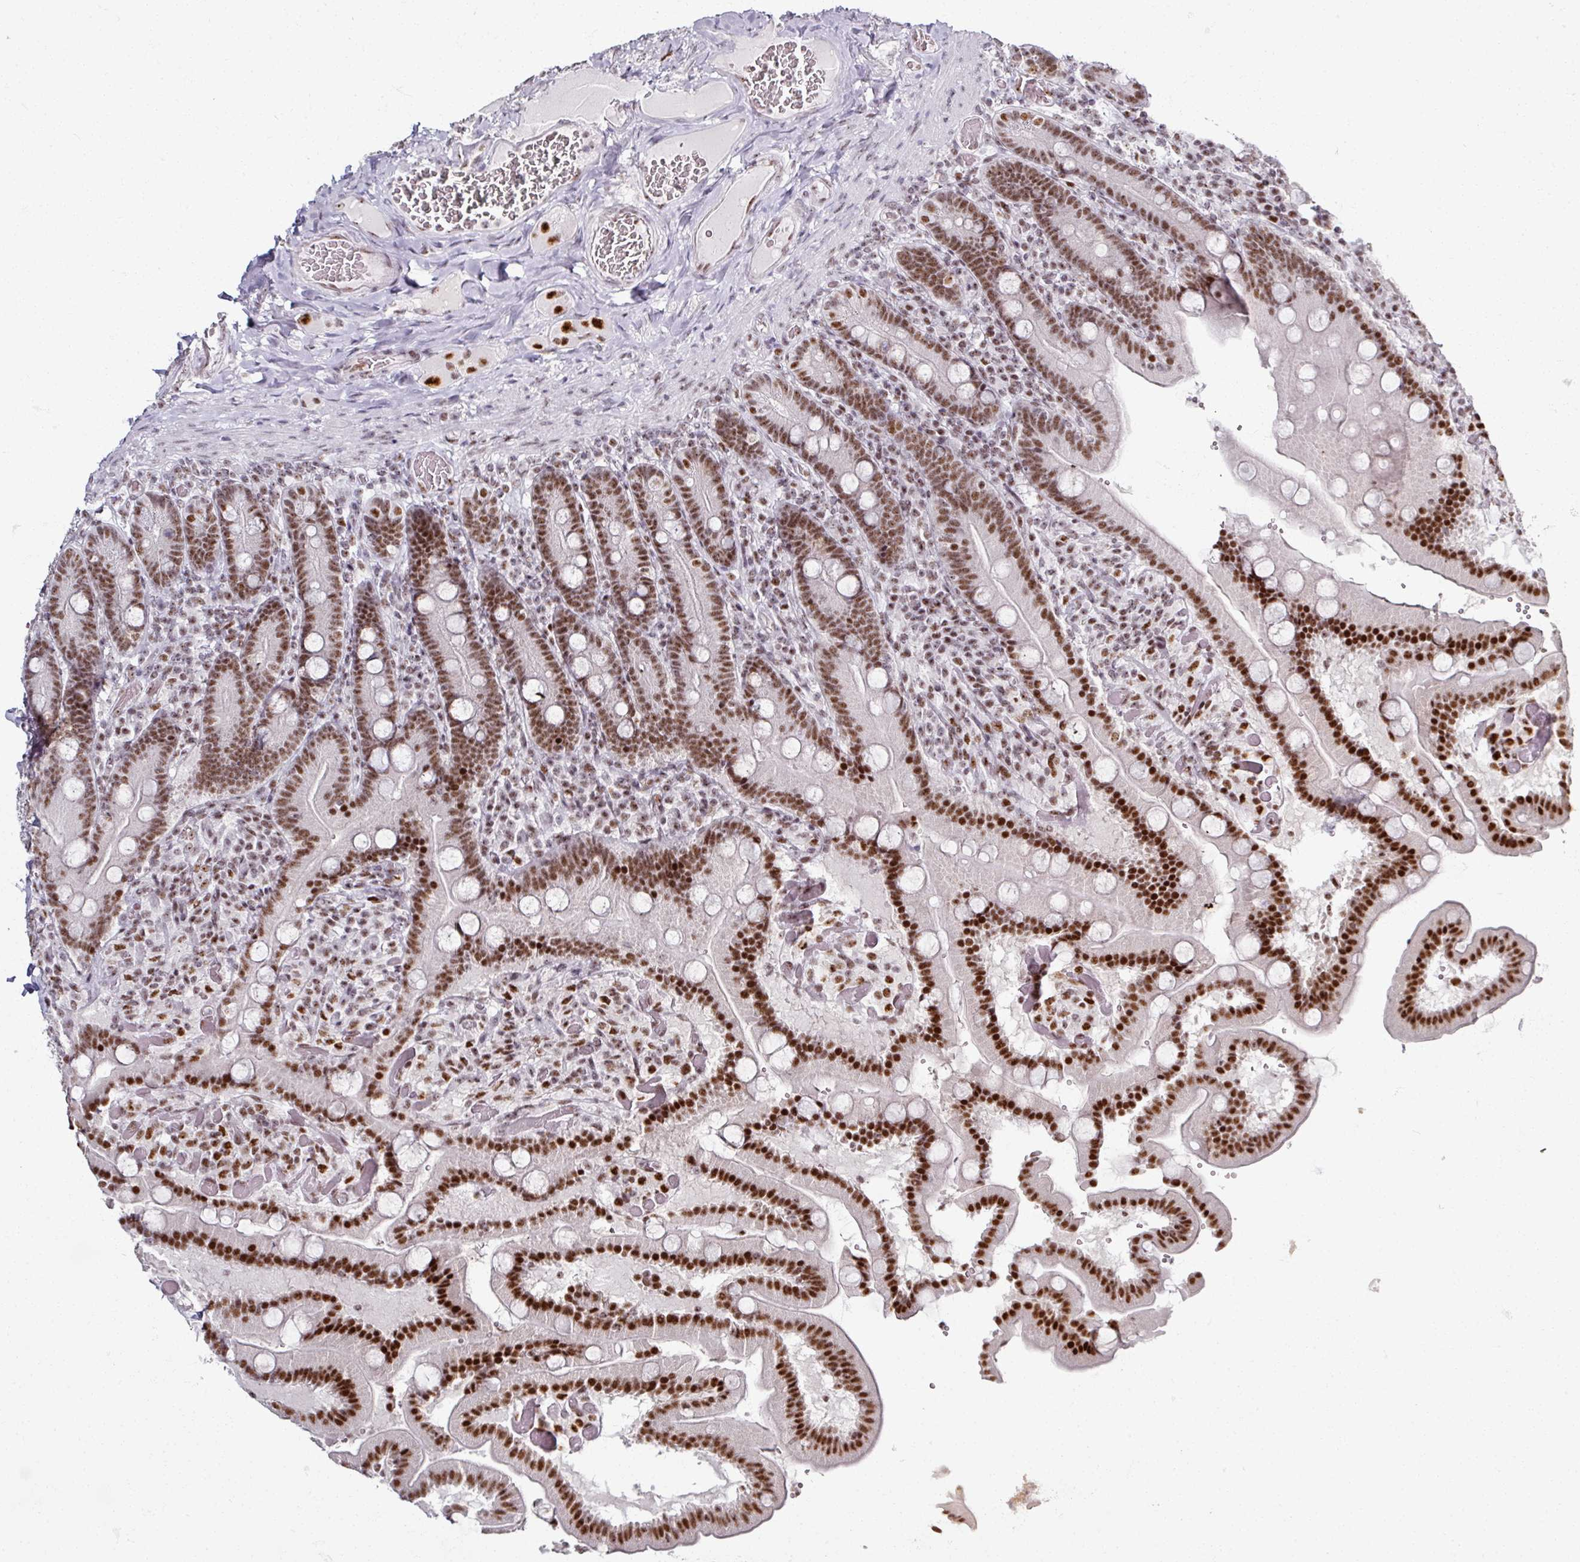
{"staining": {"intensity": "strong", "quantity": ">75%", "location": "nuclear"}, "tissue": "duodenum", "cell_type": "Glandular cells", "image_type": "normal", "snomed": [{"axis": "morphology", "description": "Normal tissue, NOS"}, {"axis": "topography", "description": "Duodenum"}], "caption": "Protein staining of benign duodenum shows strong nuclear expression in approximately >75% of glandular cells. Using DAB (3,3'-diaminobenzidine) (brown) and hematoxylin (blue) stains, captured at high magnification using brightfield microscopy.", "gene": "ADAR", "patient": {"sex": "female", "age": 62}}